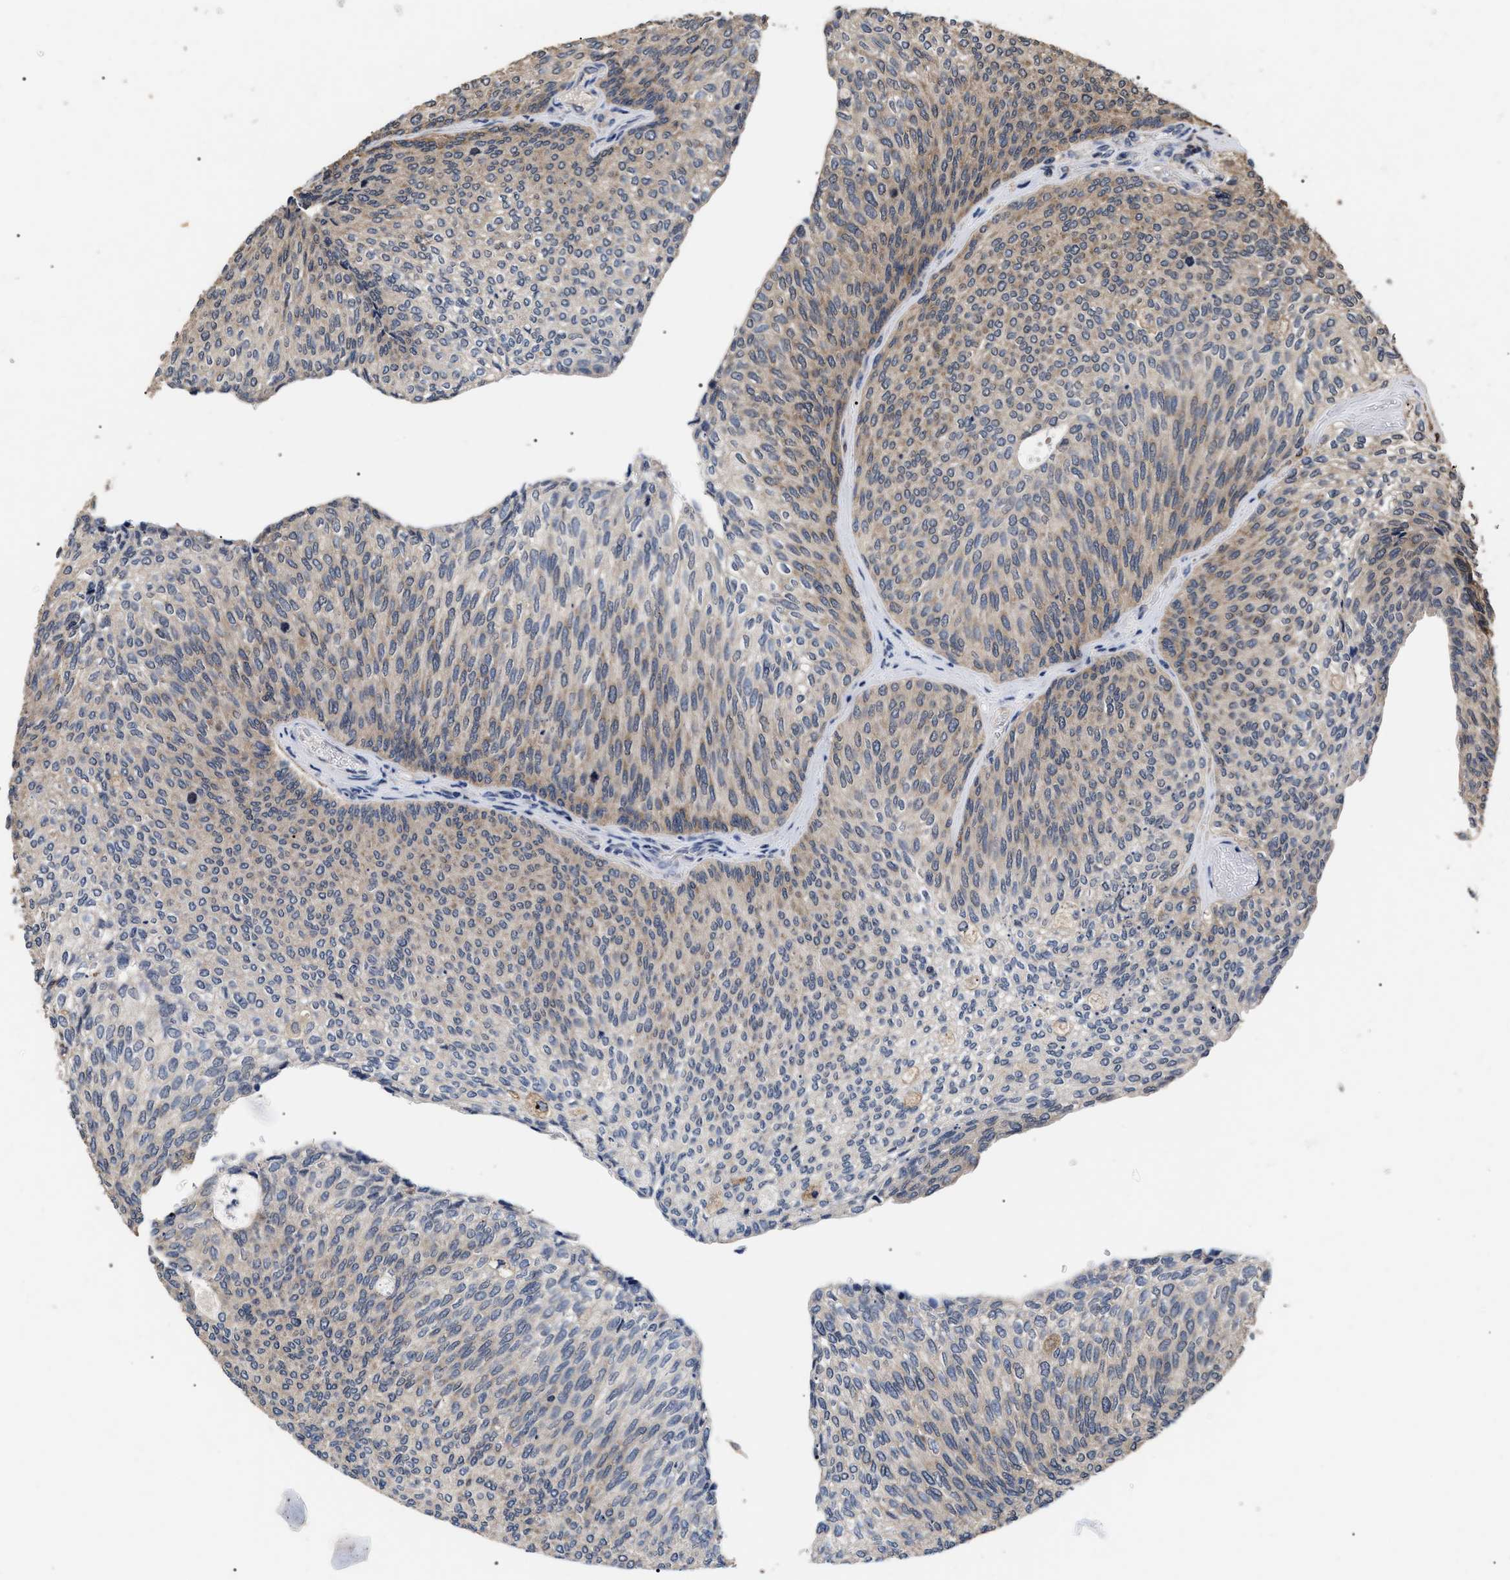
{"staining": {"intensity": "weak", "quantity": "25%-75%", "location": "cytoplasmic/membranous"}, "tissue": "urothelial cancer", "cell_type": "Tumor cells", "image_type": "cancer", "snomed": [{"axis": "morphology", "description": "Urothelial carcinoma, Low grade"}, {"axis": "topography", "description": "Urinary bladder"}], "caption": "High-magnification brightfield microscopy of low-grade urothelial carcinoma stained with DAB (3,3'-diaminobenzidine) (brown) and counterstained with hematoxylin (blue). tumor cells exhibit weak cytoplasmic/membranous expression is seen in approximately25%-75% of cells. (DAB (3,3'-diaminobenzidine) IHC with brightfield microscopy, high magnification).", "gene": "UPF3A", "patient": {"sex": "female", "age": 79}}